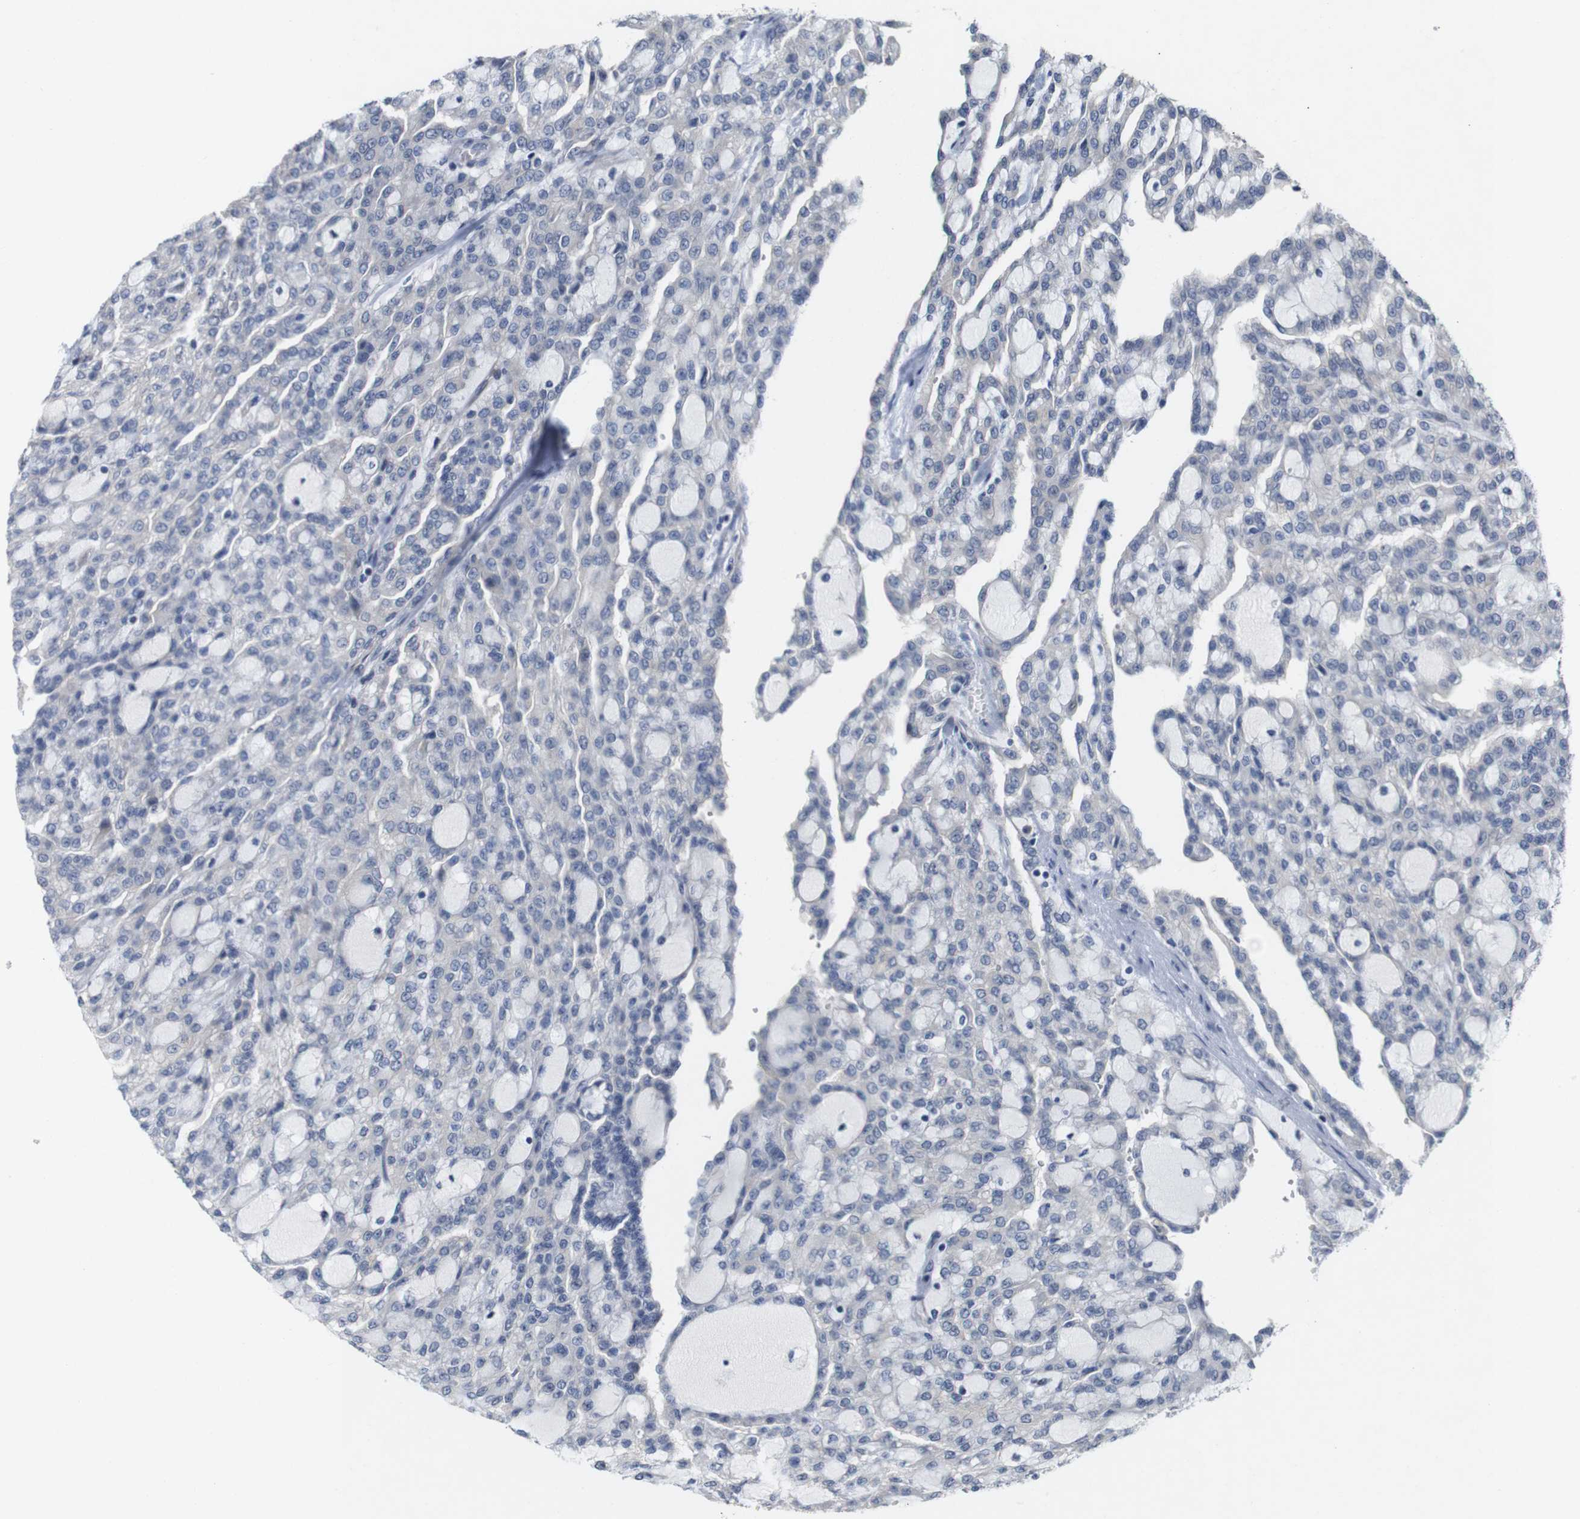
{"staining": {"intensity": "negative", "quantity": "none", "location": "none"}, "tissue": "renal cancer", "cell_type": "Tumor cells", "image_type": "cancer", "snomed": [{"axis": "morphology", "description": "Adenocarcinoma, NOS"}, {"axis": "topography", "description": "Kidney"}], "caption": "IHC photomicrograph of neoplastic tissue: renal adenocarcinoma stained with DAB (3,3'-diaminobenzidine) exhibits no significant protein positivity in tumor cells.", "gene": "CYB561", "patient": {"sex": "male", "age": 63}}